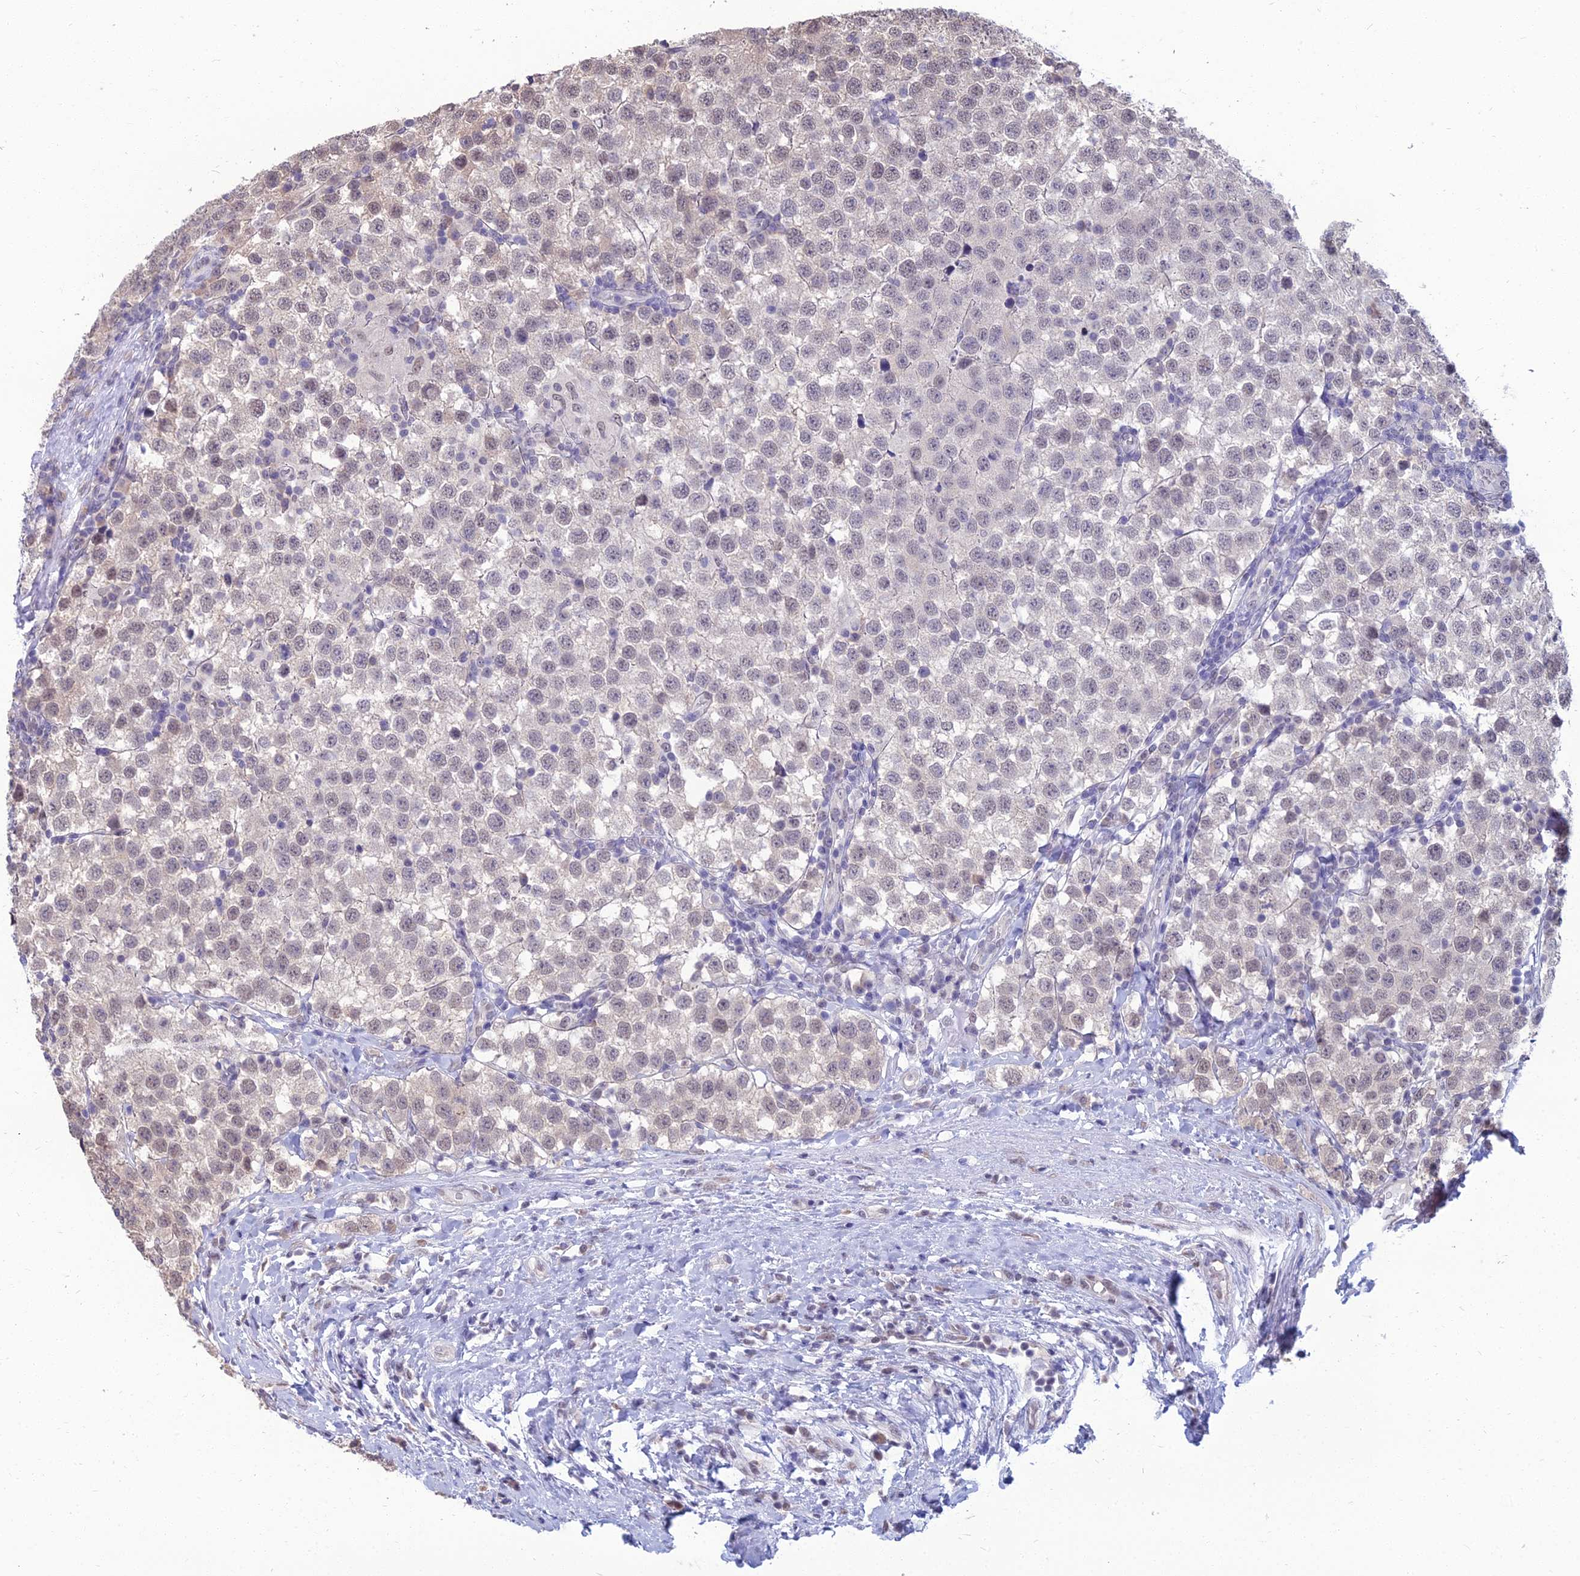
{"staining": {"intensity": "weak", "quantity": "<25%", "location": "nuclear"}, "tissue": "testis cancer", "cell_type": "Tumor cells", "image_type": "cancer", "snomed": [{"axis": "morphology", "description": "Seminoma, NOS"}, {"axis": "topography", "description": "Testis"}], "caption": "Immunohistochemistry (IHC) histopathology image of neoplastic tissue: testis seminoma stained with DAB shows no significant protein expression in tumor cells.", "gene": "SRSF7", "patient": {"sex": "male", "age": 34}}